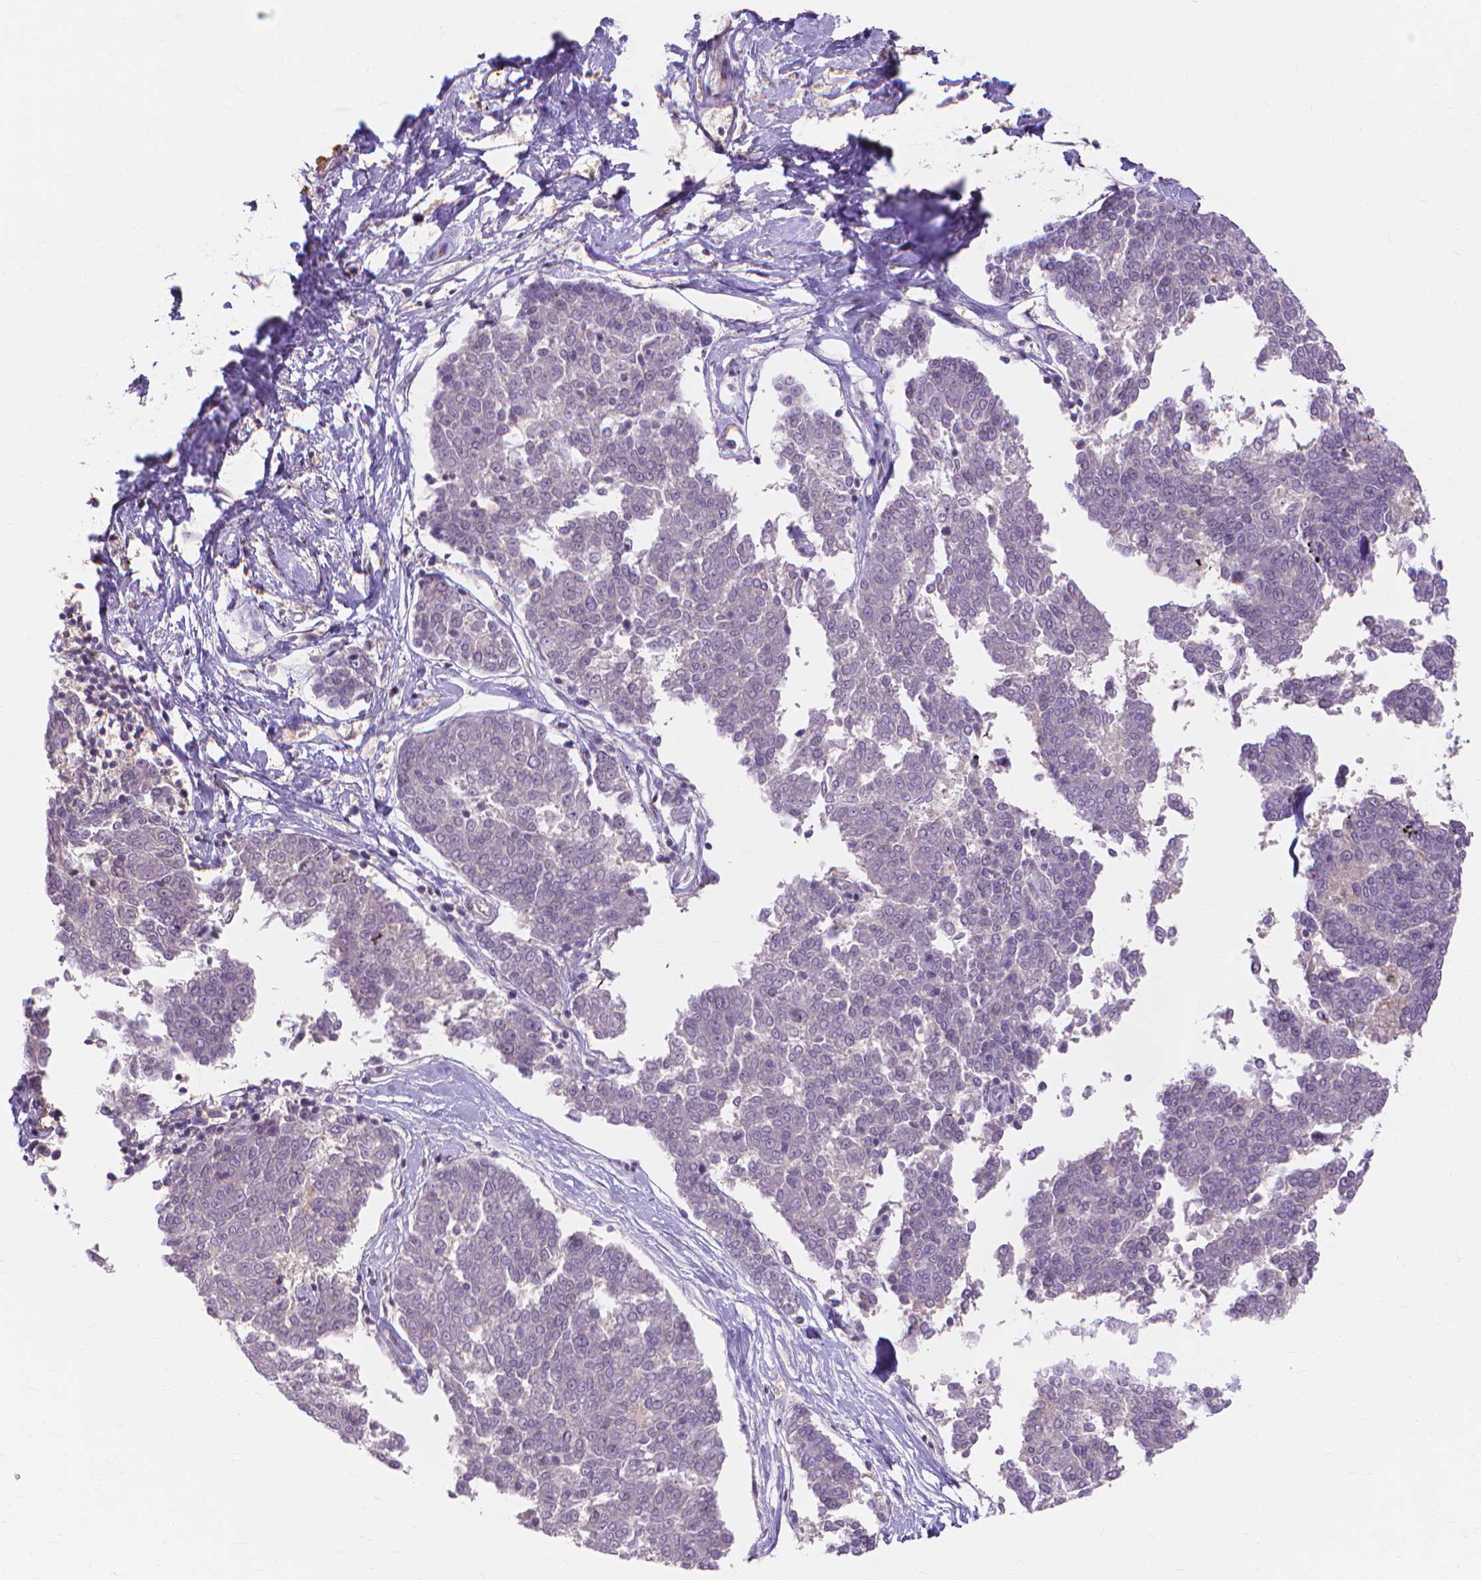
{"staining": {"intensity": "negative", "quantity": "none", "location": "none"}, "tissue": "melanoma", "cell_type": "Tumor cells", "image_type": "cancer", "snomed": [{"axis": "morphology", "description": "Malignant melanoma, NOS"}, {"axis": "topography", "description": "Skin"}], "caption": "Tumor cells are negative for brown protein staining in malignant melanoma.", "gene": "PRDM13", "patient": {"sex": "female", "age": 72}}